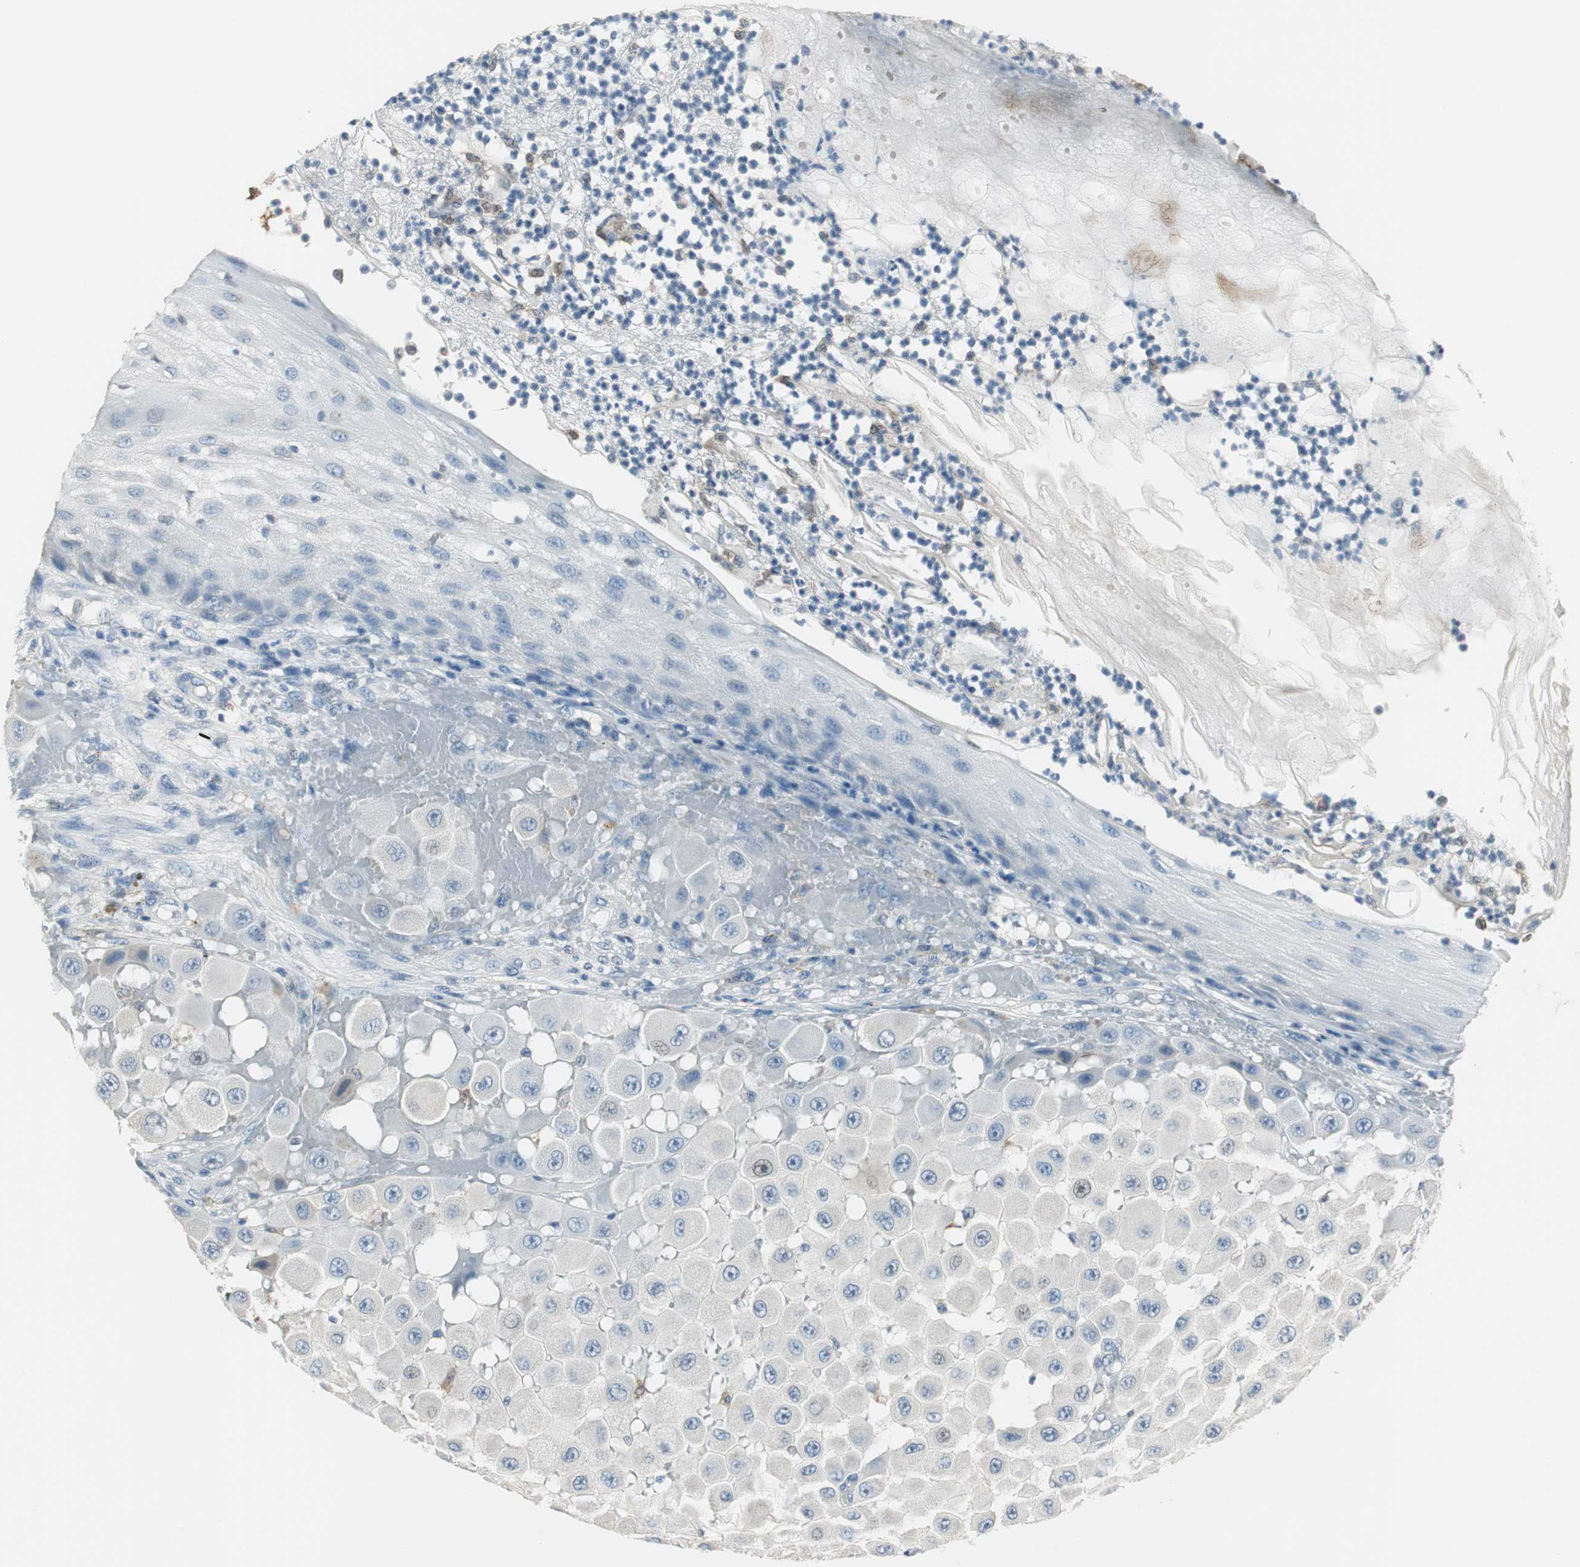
{"staining": {"intensity": "negative", "quantity": "none", "location": "none"}, "tissue": "melanoma", "cell_type": "Tumor cells", "image_type": "cancer", "snomed": [{"axis": "morphology", "description": "Malignant melanoma, NOS"}, {"axis": "topography", "description": "Skin"}], "caption": "Immunohistochemical staining of melanoma demonstrates no significant expression in tumor cells. (Stains: DAB immunohistochemistry (IHC) with hematoxylin counter stain, Microscopy: brightfield microscopy at high magnification).", "gene": "MSTO1", "patient": {"sex": "female", "age": 81}}